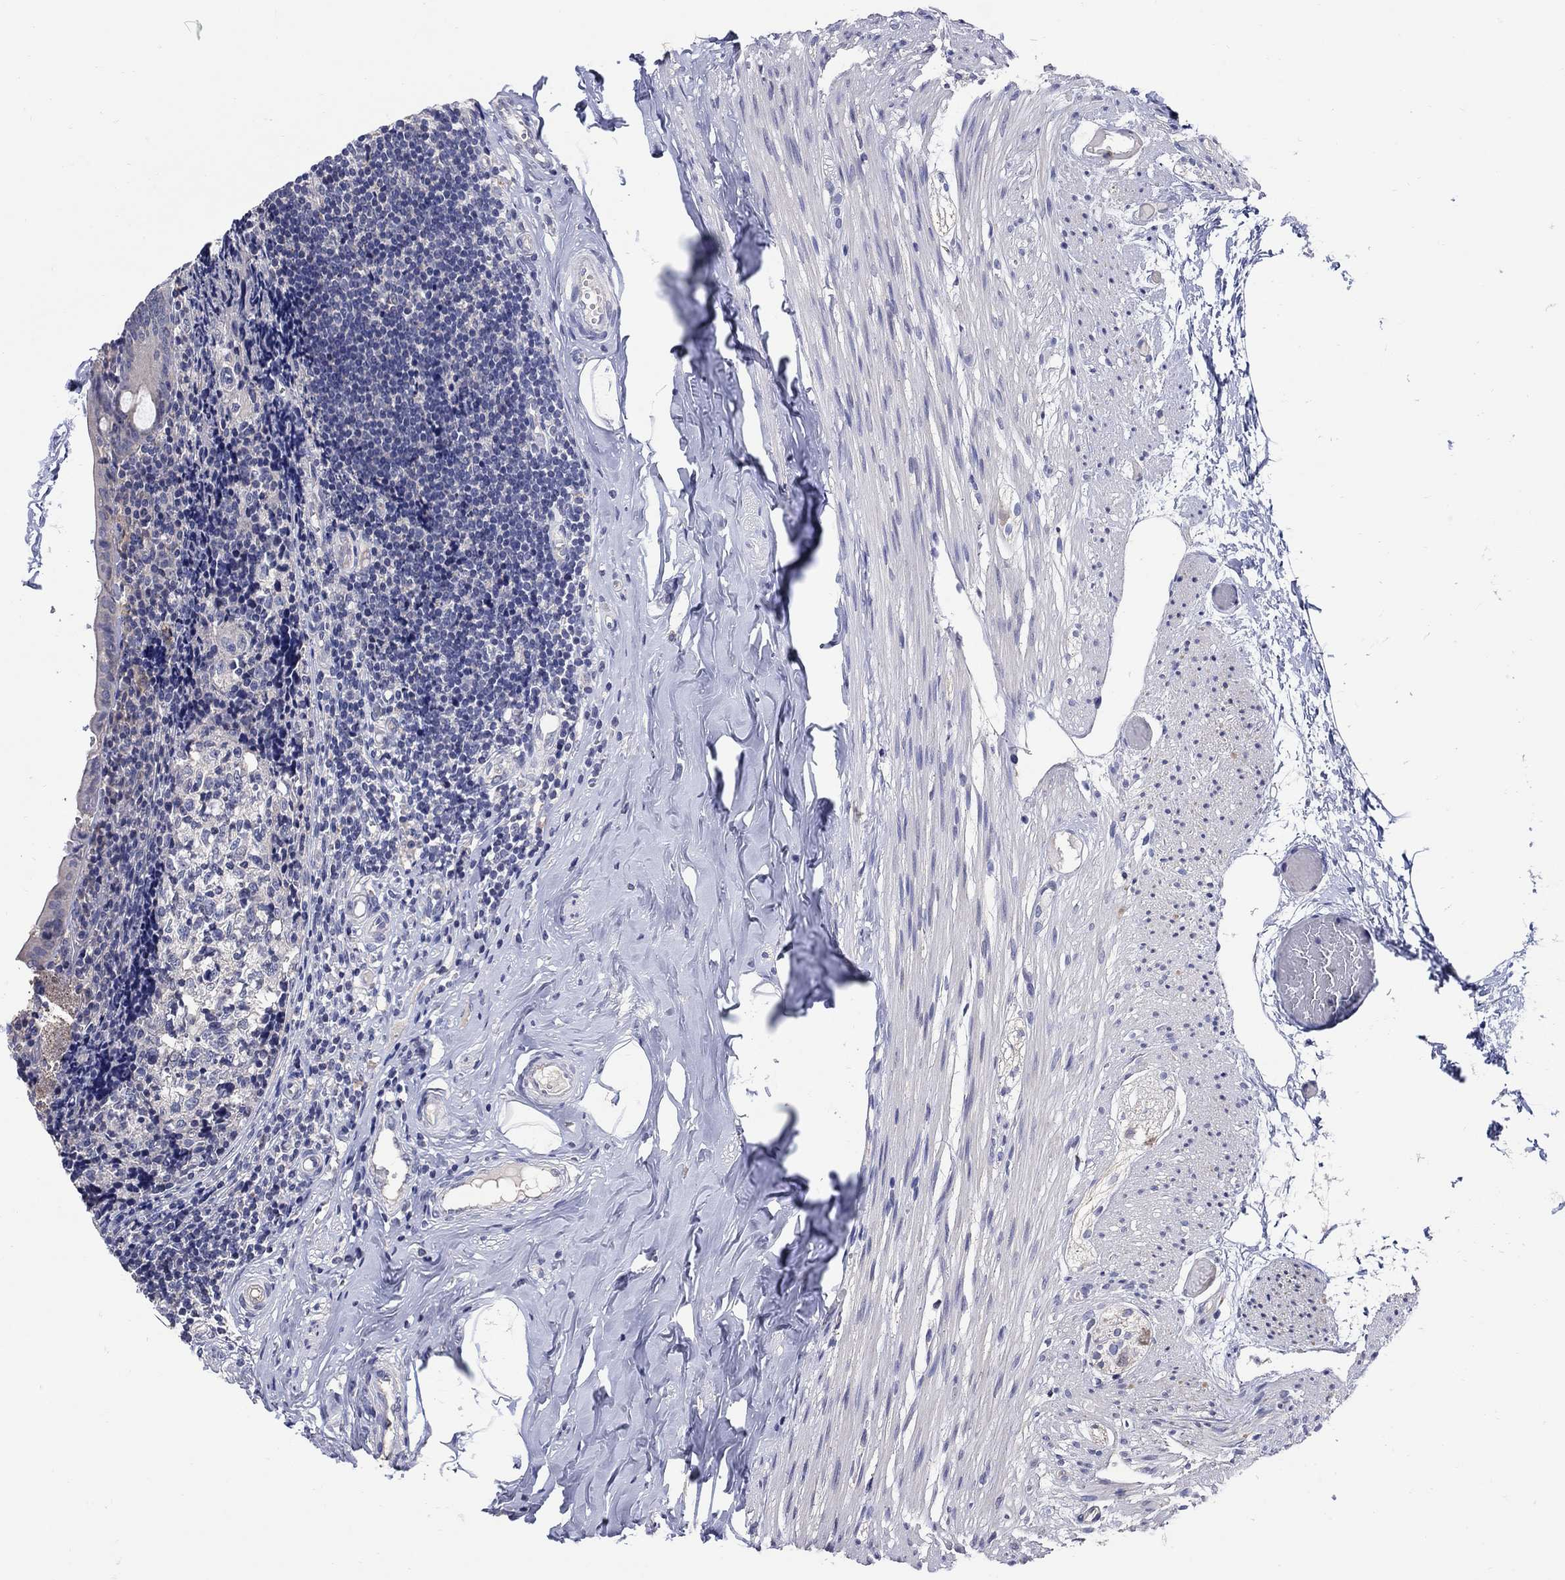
{"staining": {"intensity": "negative", "quantity": "none", "location": "none"}, "tissue": "appendix", "cell_type": "Glandular cells", "image_type": "normal", "snomed": [{"axis": "morphology", "description": "Normal tissue, NOS"}, {"axis": "topography", "description": "Appendix"}], "caption": "This is an immunohistochemistry (IHC) photomicrograph of unremarkable human appendix. There is no expression in glandular cells.", "gene": "CETN1", "patient": {"sex": "female", "age": 23}}